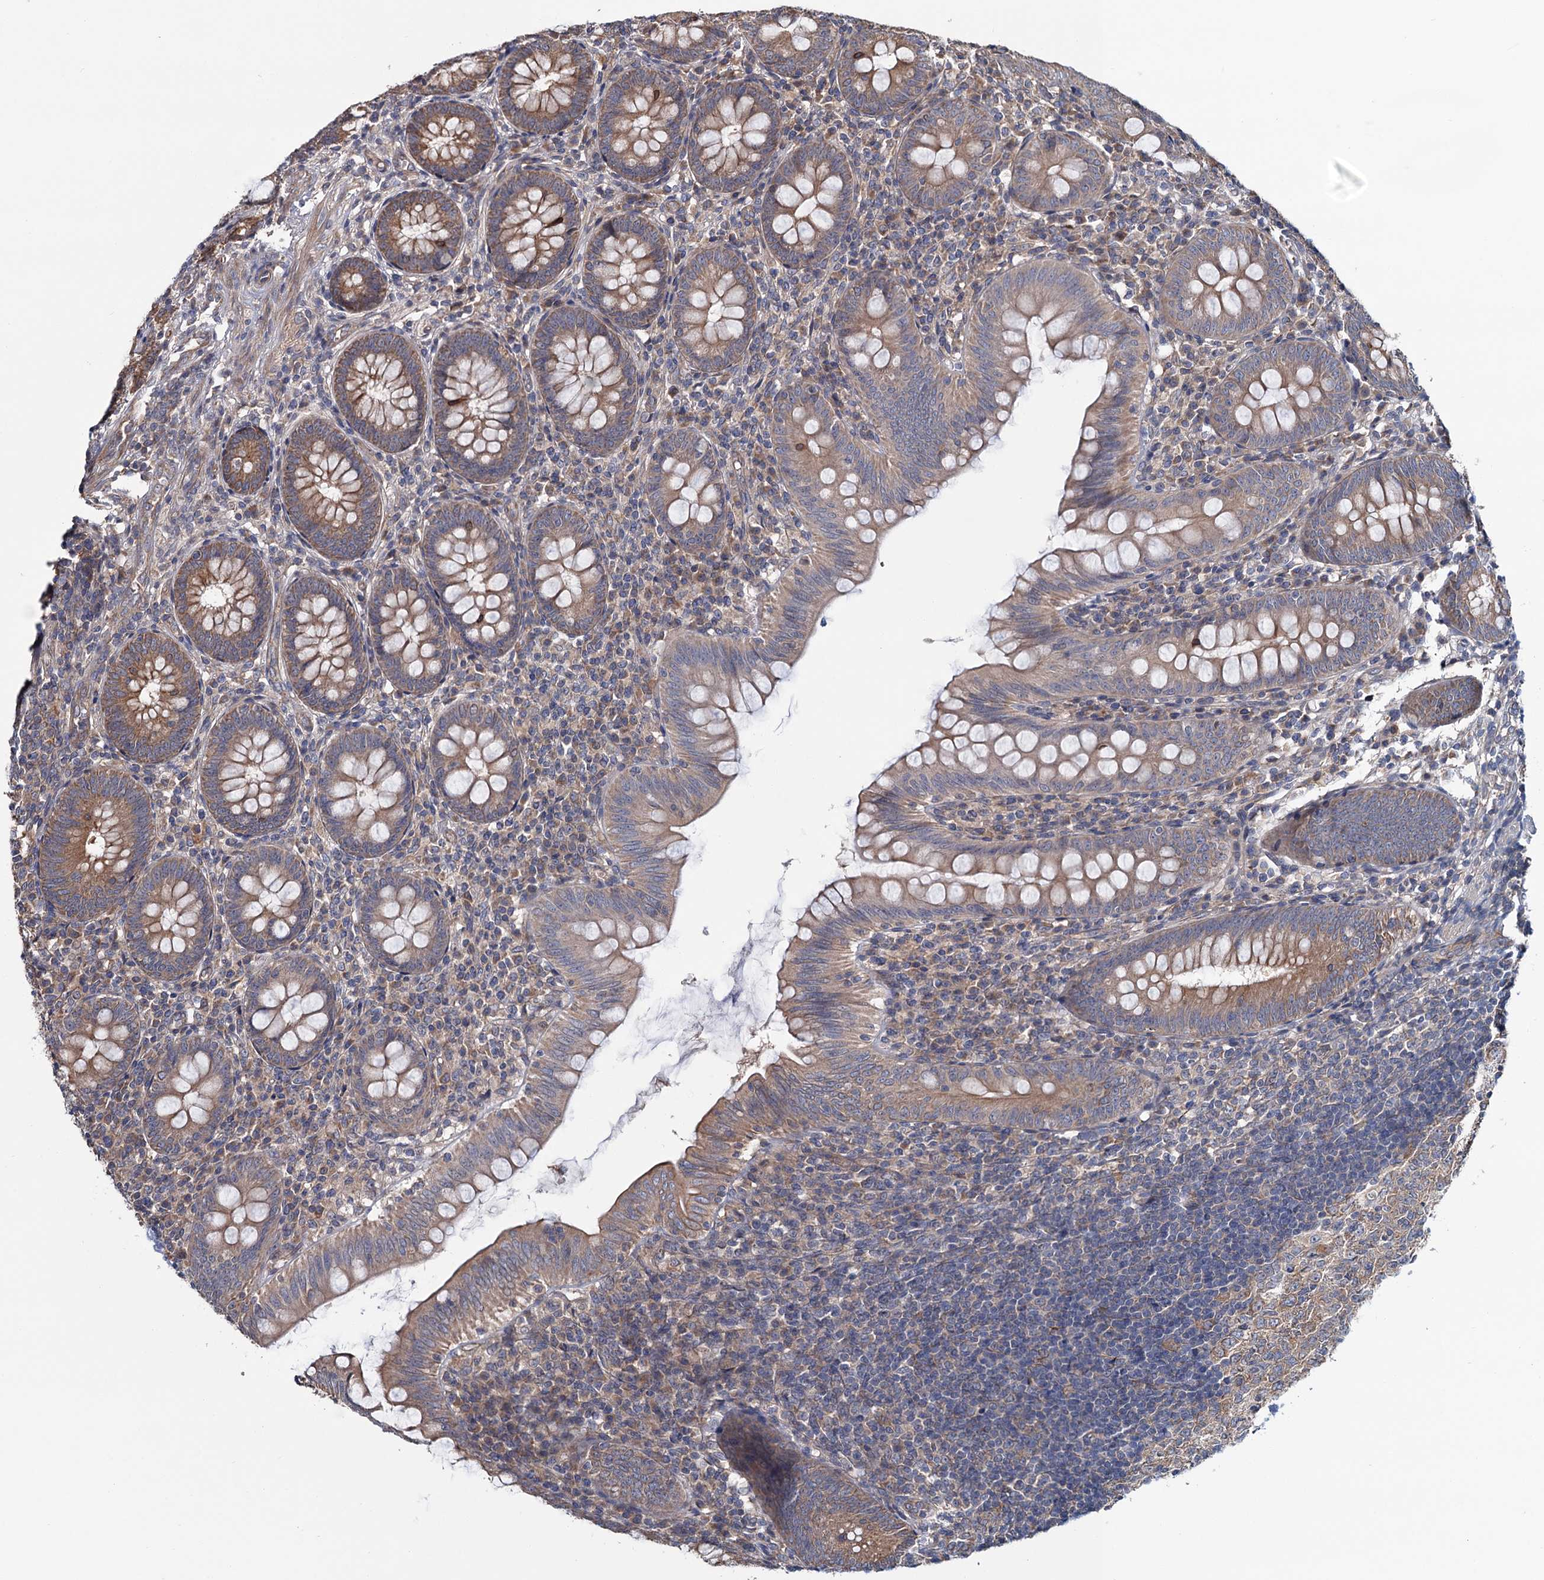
{"staining": {"intensity": "moderate", "quantity": ">75%", "location": "cytoplasmic/membranous"}, "tissue": "appendix", "cell_type": "Glandular cells", "image_type": "normal", "snomed": [{"axis": "morphology", "description": "Normal tissue, NOS"}, {"axis": "topography", "description": "Appendix"}], "caption": "The histopathology image displays staining of benign appendix, revealing moderate cytoplasmic/membranous protein staining (brown color) within glandular cells.", "gene": "MTRR", "patient": {"sex": "male", "age": 14}}